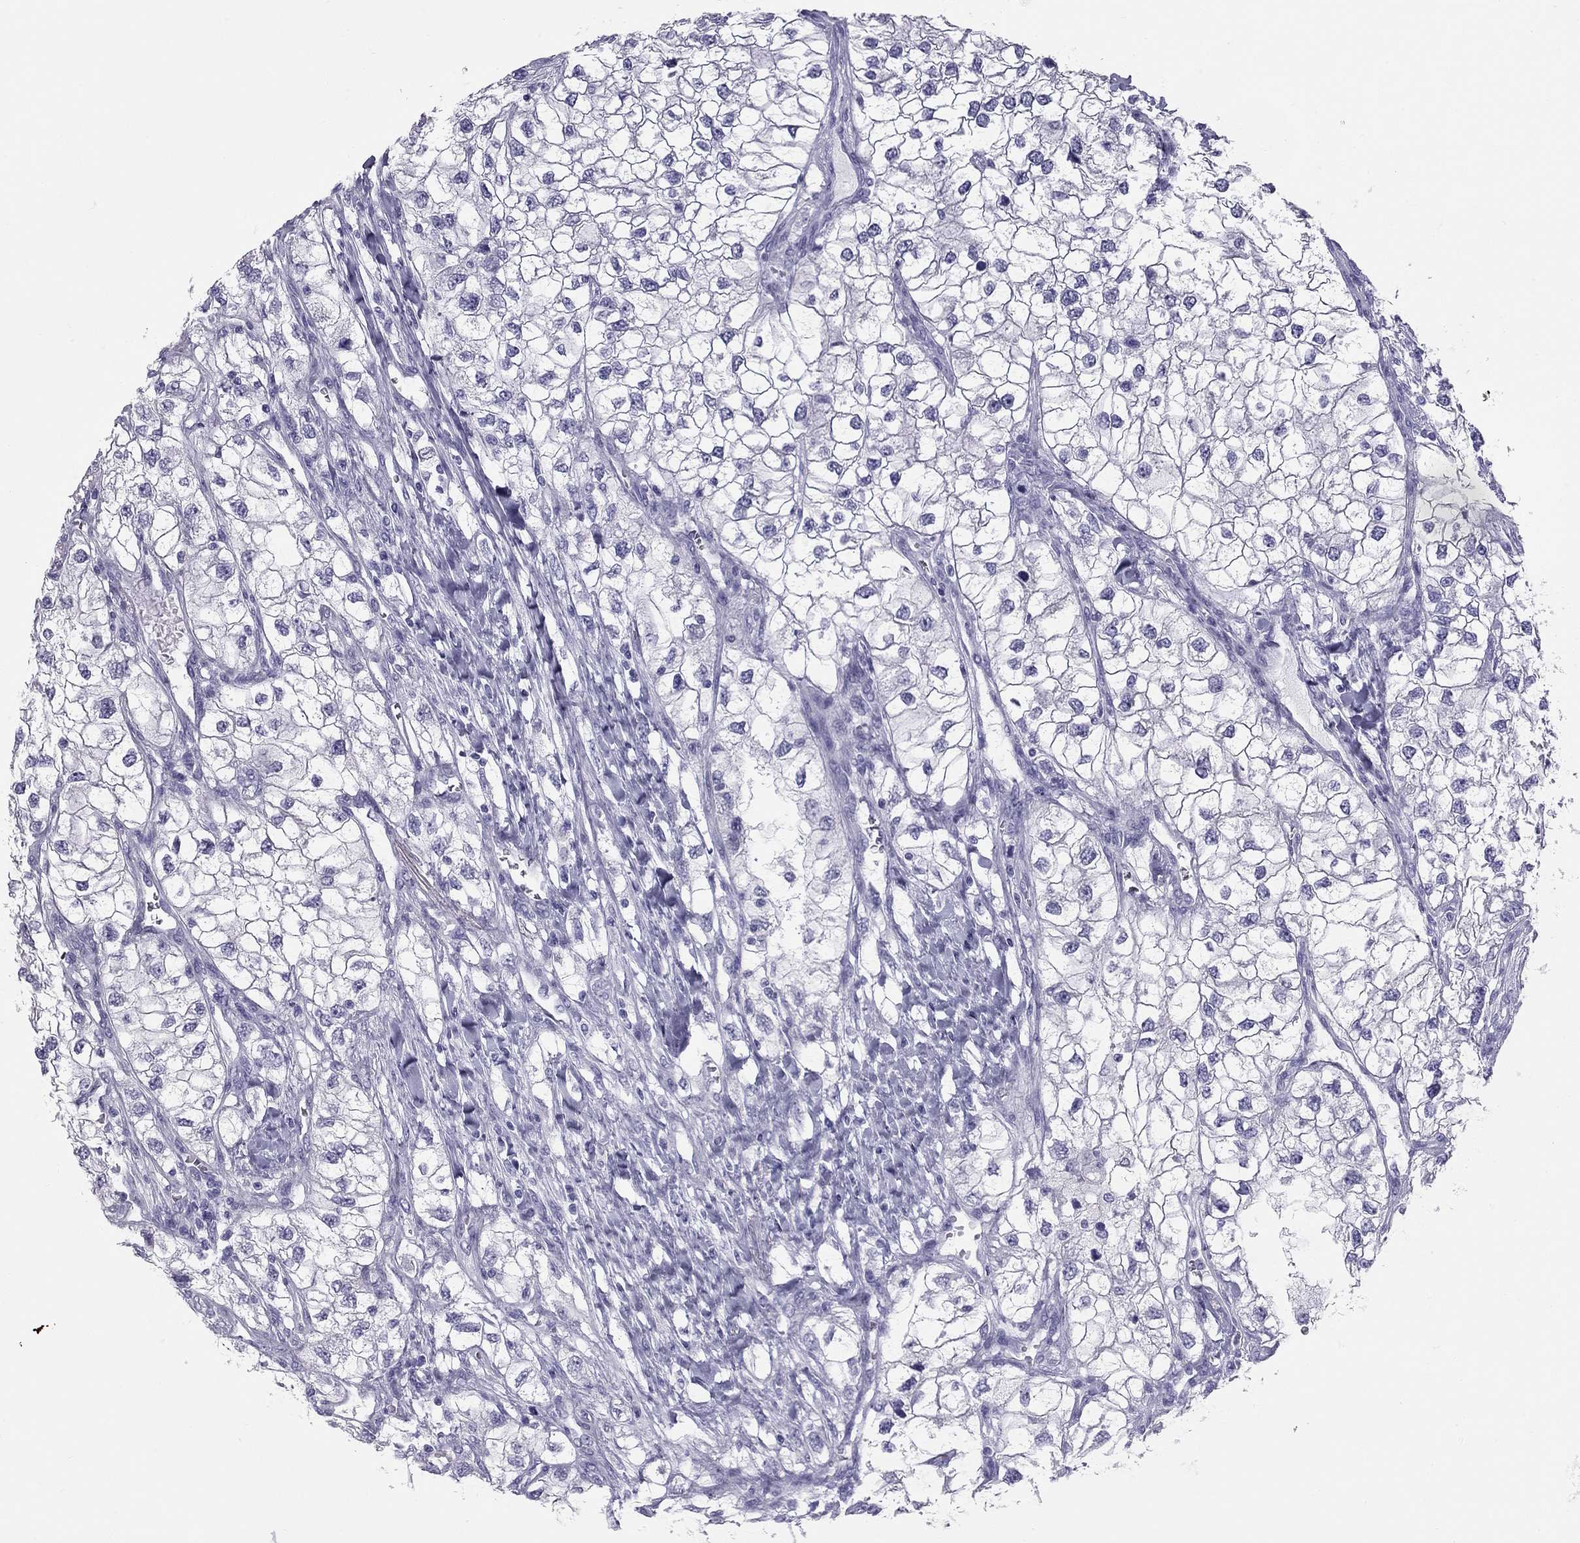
{"staining": {"intensity": "negative", "quantity": "none", "location": "none"}, "tissue": "renal cancer", "cell_type": "Tumor cells", "image_type": "cancer", "snomed": [{"axis": "morphology", "description": "Adenocarcinoma, NOS"}, {"axis": "topography", "description": "Kidney"}], "caption": "Adenocarcinoma (renal) was stained to show a protein in brown. There is no significant positivity in tumor cells.", "gene": "TRPM3", "patient": {"sex": "male", "age": 59}}